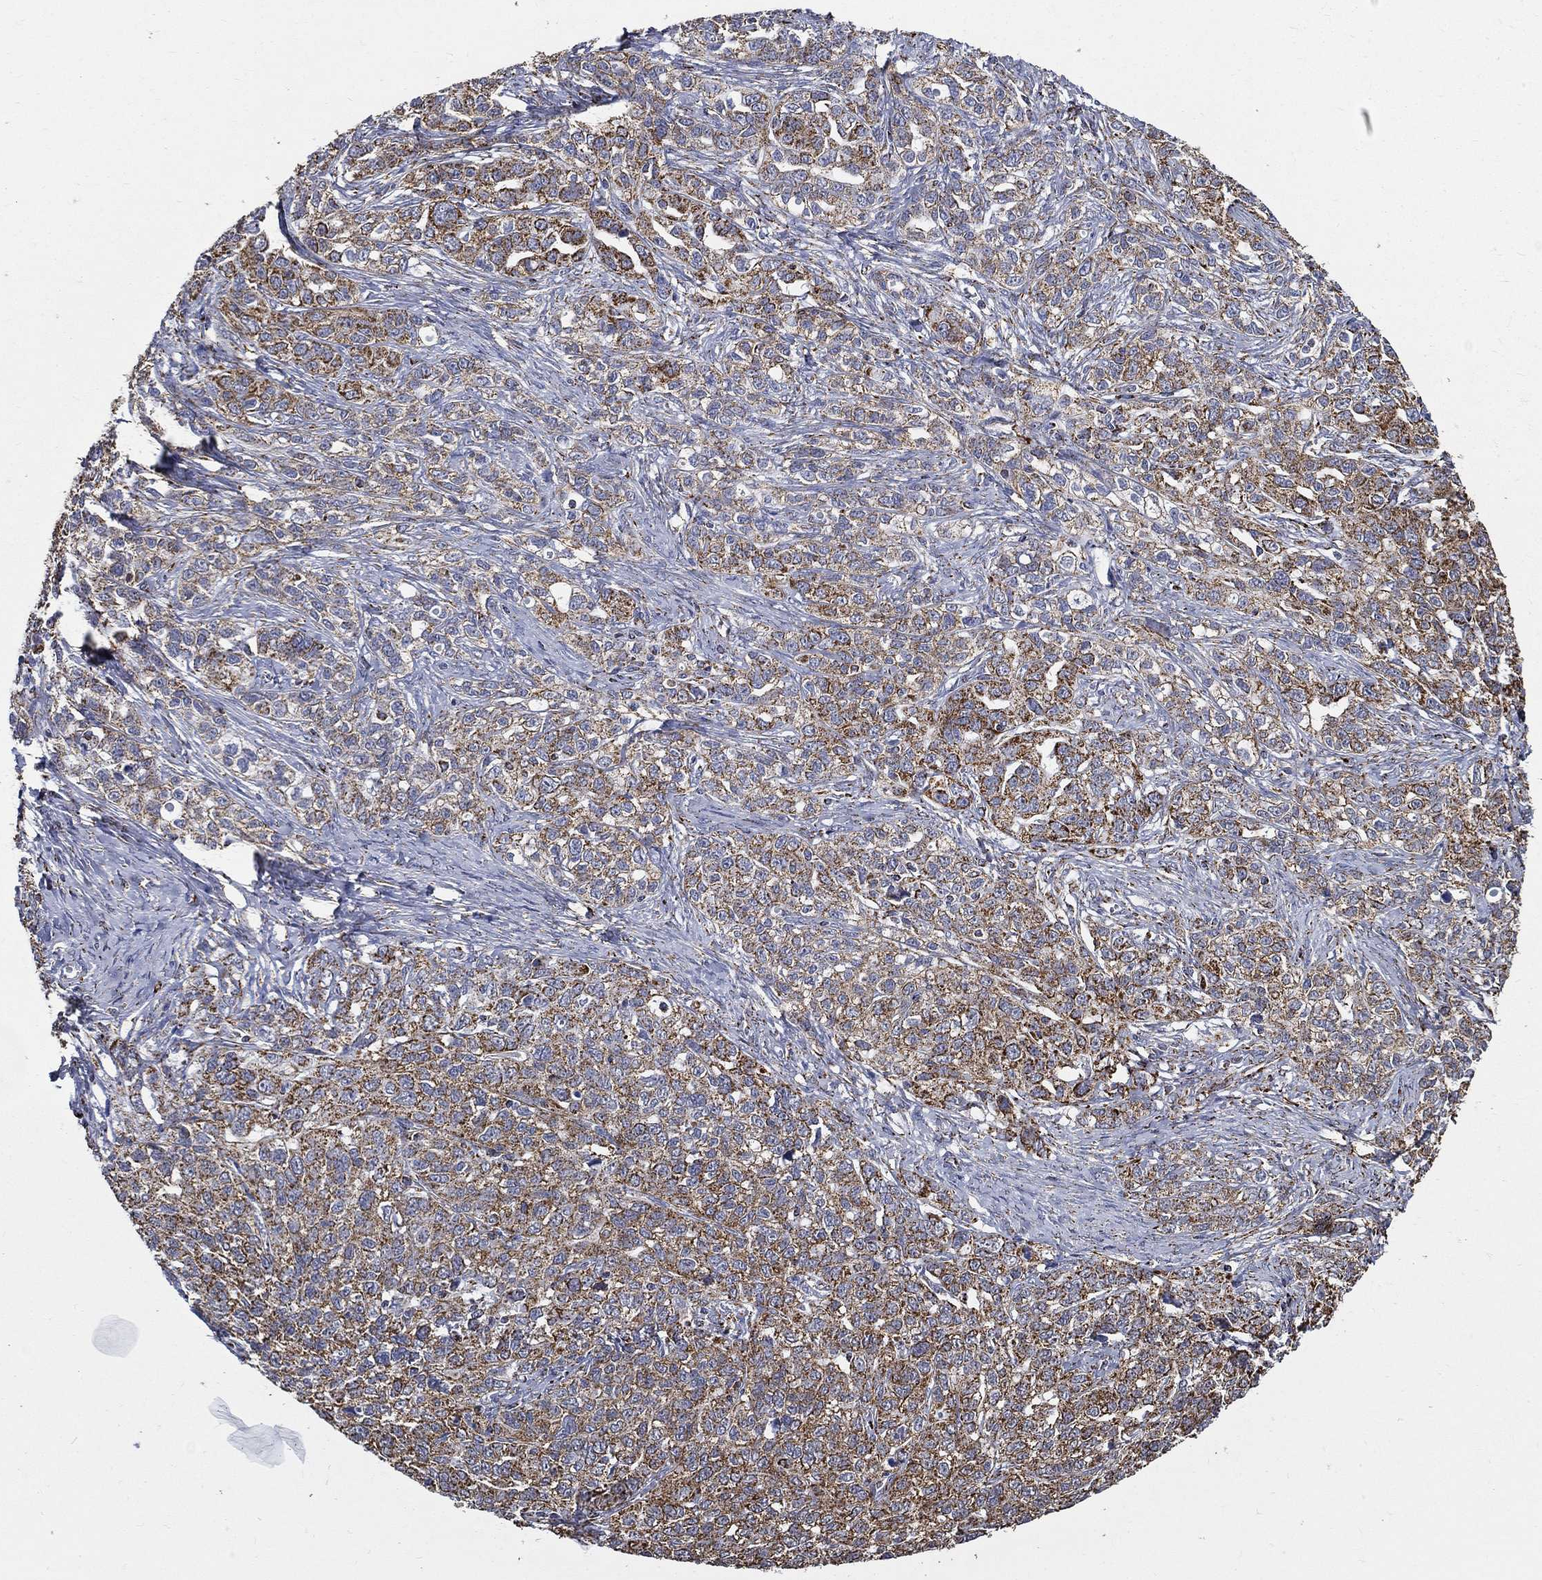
{"staining": {"intensity": "moderate", "quantity": ">75%", "location": "cytoplasmic/membranous"}, "tissue": "ovarian cancer", "cell_type": "Tumor cells", "image_type": "cancer", "snomed": [{"axis": "morphology", "description": "Cystadenocarcinoma, serous, NOS"}, {"axis": "topography", "description": "Ovary"}], "caption": "Immunohistochemical staining of ovarian cancer (serous cystadenocarcinoma) shows medium levels of moderate cytoplasmic/membranous protein expression in approximately >75% of tumor cells.", "gene": "NDUFAB1", "patient": {"sex": "female", "age": 71}}